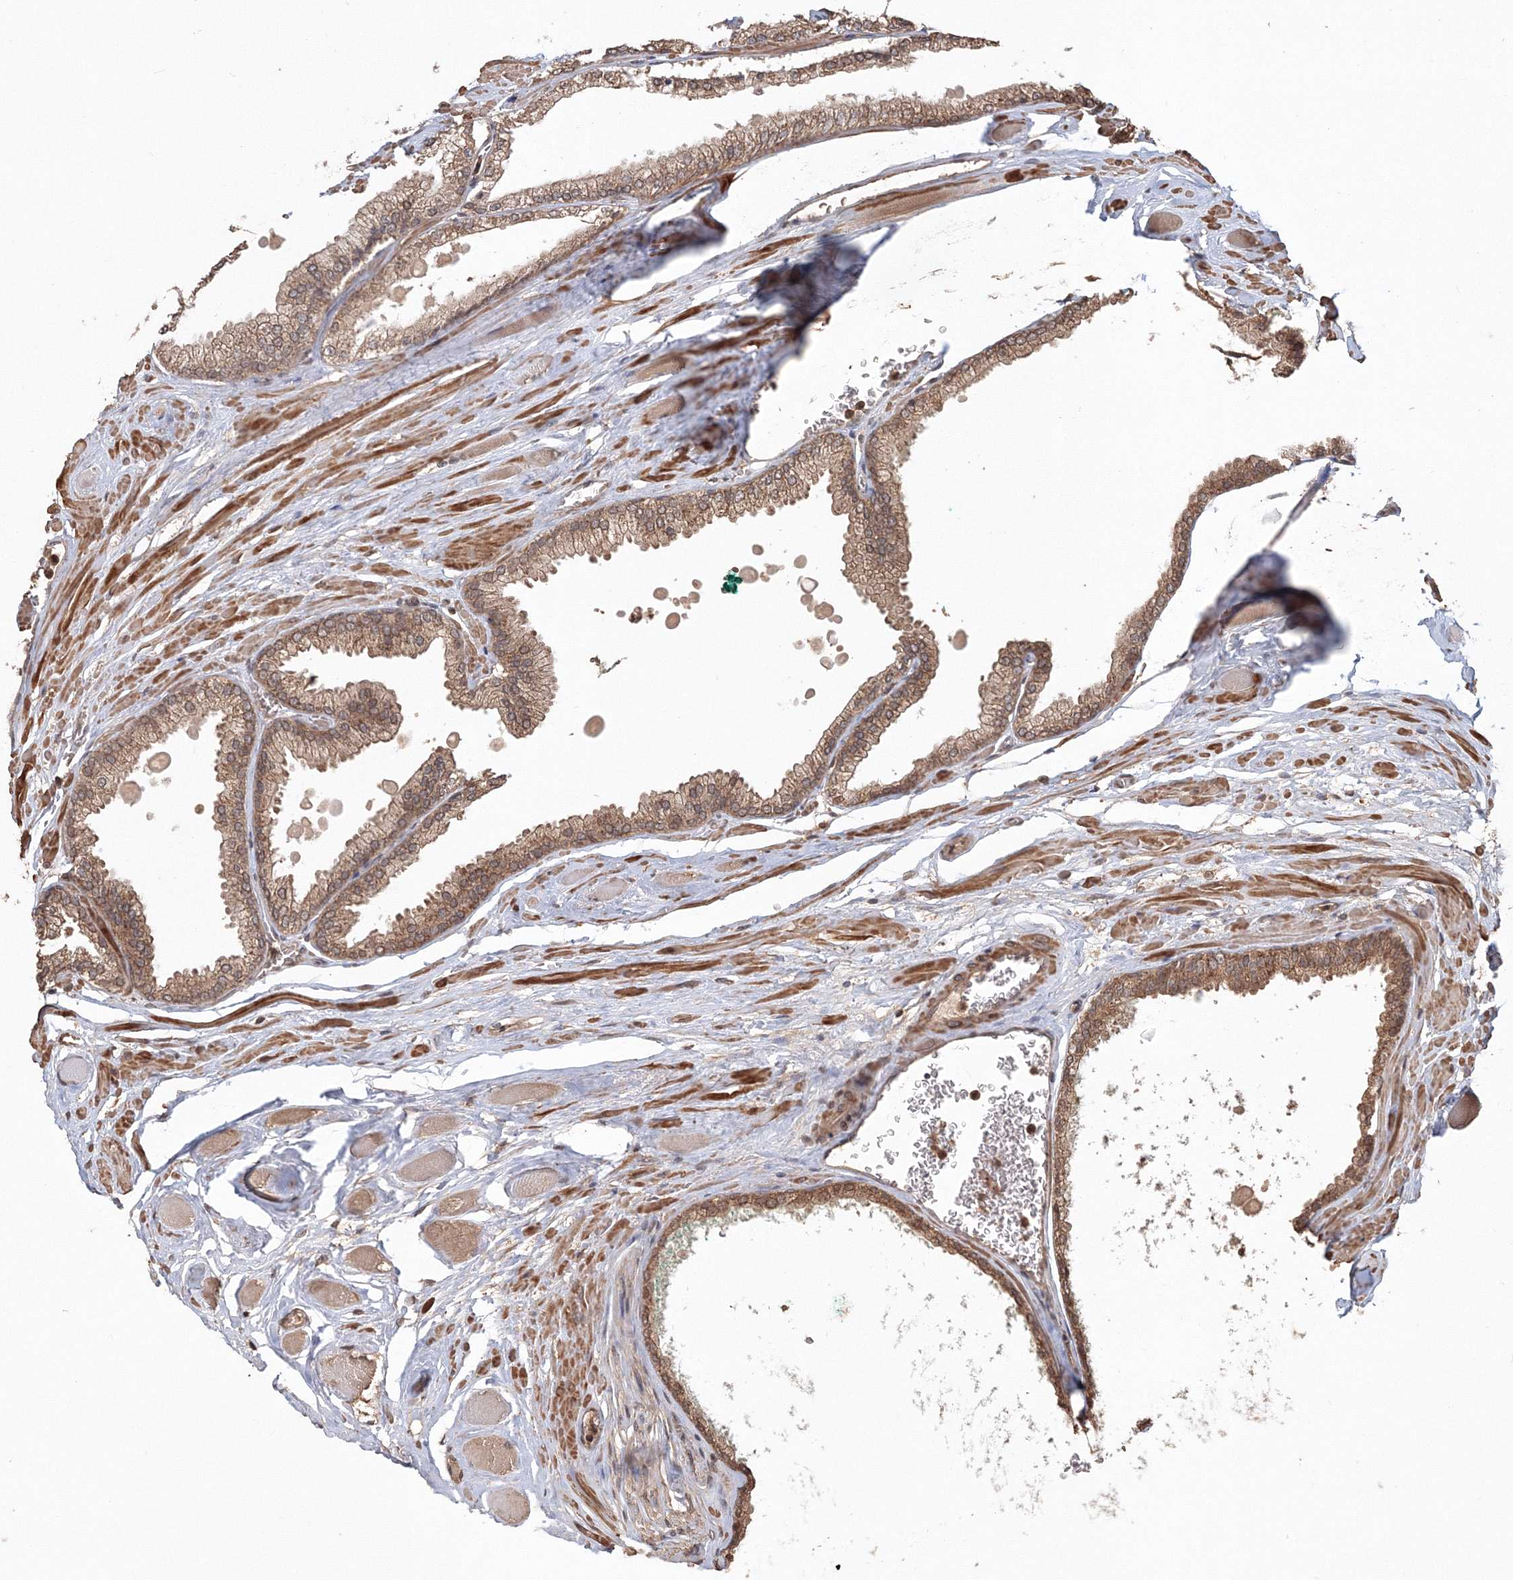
{"staining": {"intensity": "moderate", "quantity": ">75%", "location": "cytoplasmic/membranous"}, "tissue": "prostate cancer", "cell_type": "Tumor cells", "image_type": "cancer", "snomed": [{"axis": "morphology", "description": "Adenocarcinoma, Low grade"}, {"axis": "topography", "description": "Prostate"}], "caption": "Low-grade adenocarcinoma (prostate) stained with a brown dye displays moderate cytoplasmic/membranous positive expression in about >75% of tumor cells.", "gene": "CCDC122", "patient": {"sex": "male", "age": 59}}